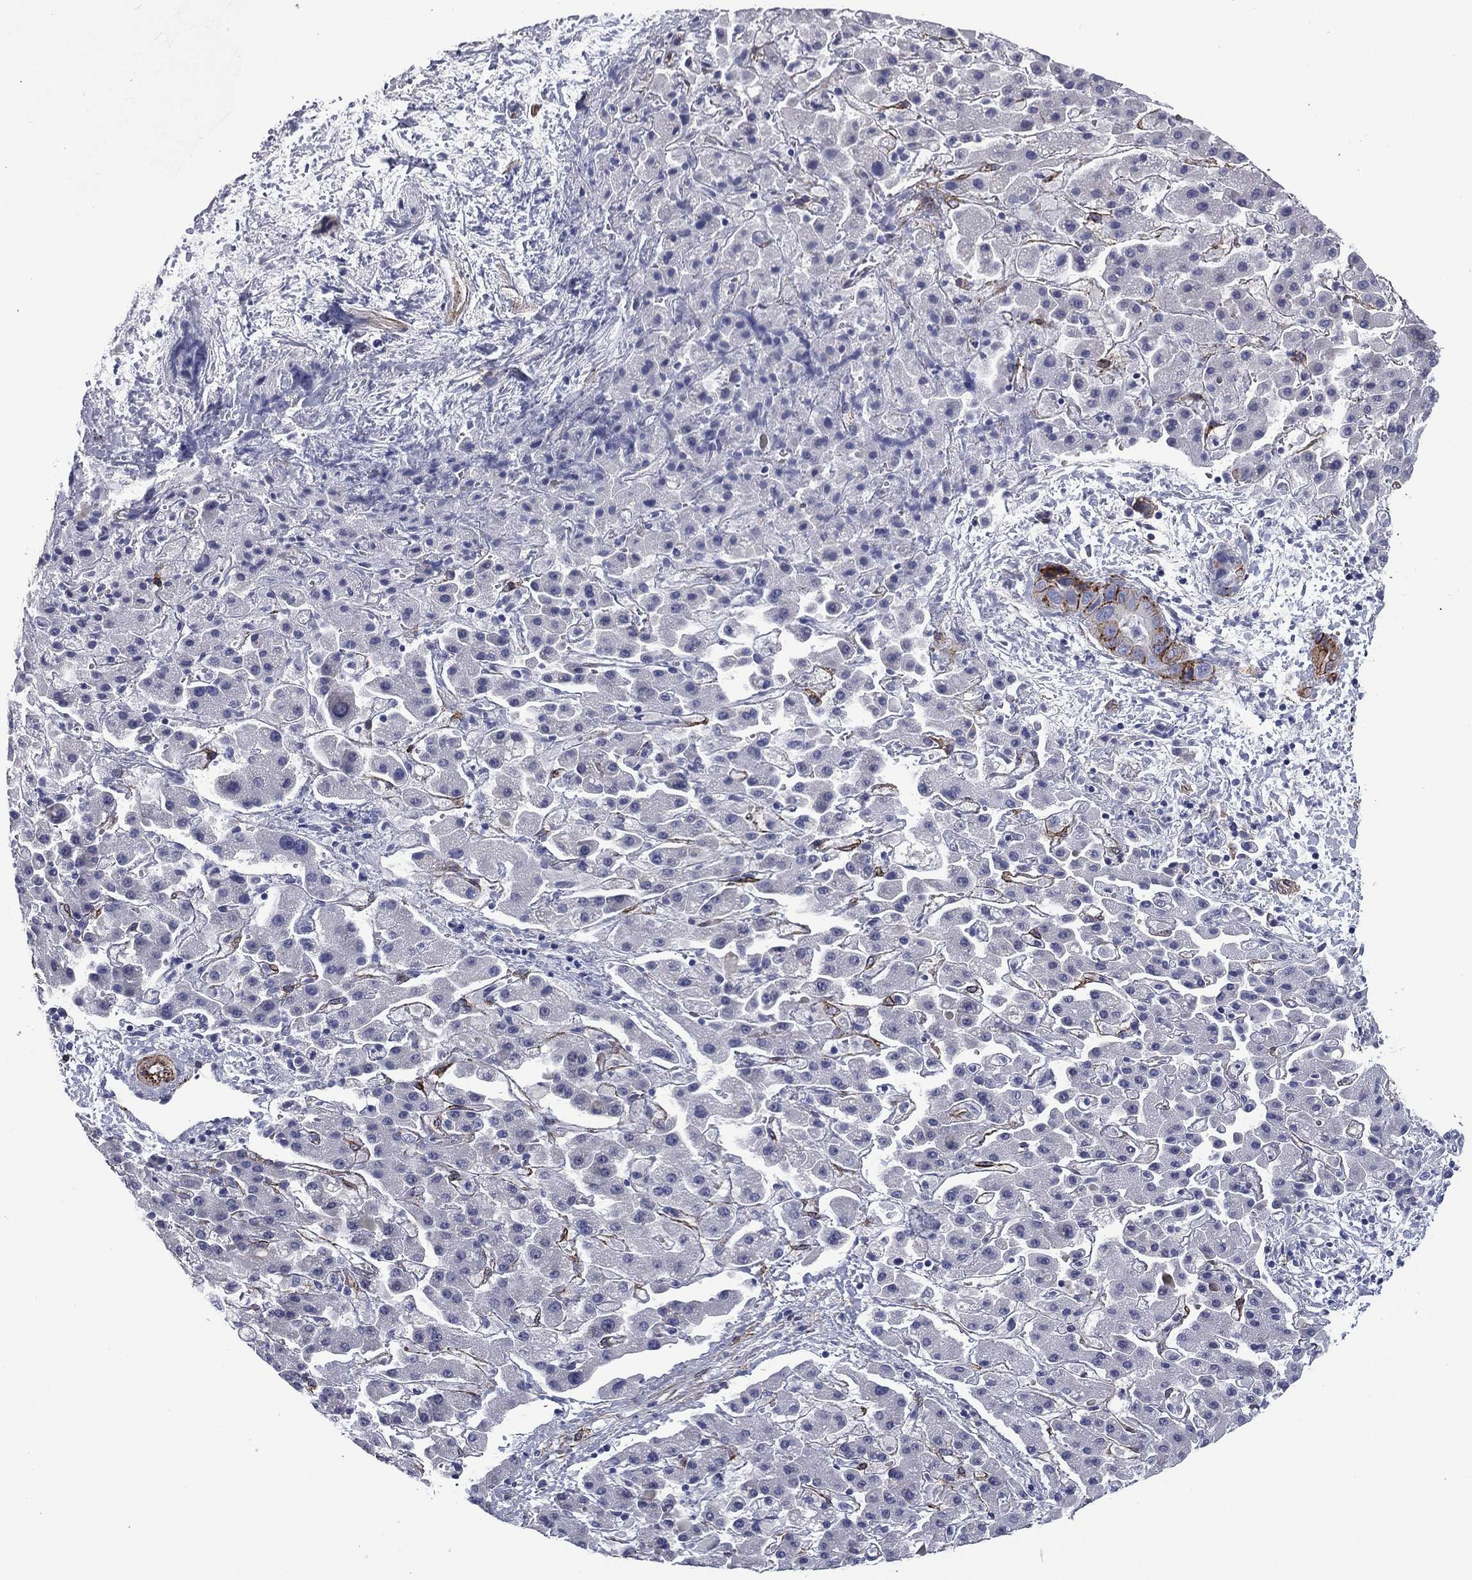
{"staining": {"intensity": "negative", "quantity": "none", "location": "none"}, "tissue": "liver cancer", "cell_type": "Tumor cells", "image_type": "cancer", "snomed": [{"axis": "morphology", "description": "Cholangiocarcinoma"}, {"axis": "topography", "description": "Liver"}], "caption": "A histopathology image of liver cancer (cholangiocarcinoma) stained for a protein reveals no brown staining in tumor cells.", "gene": "CAVIN3", "patient": {"sex": "female", "age": 52}}